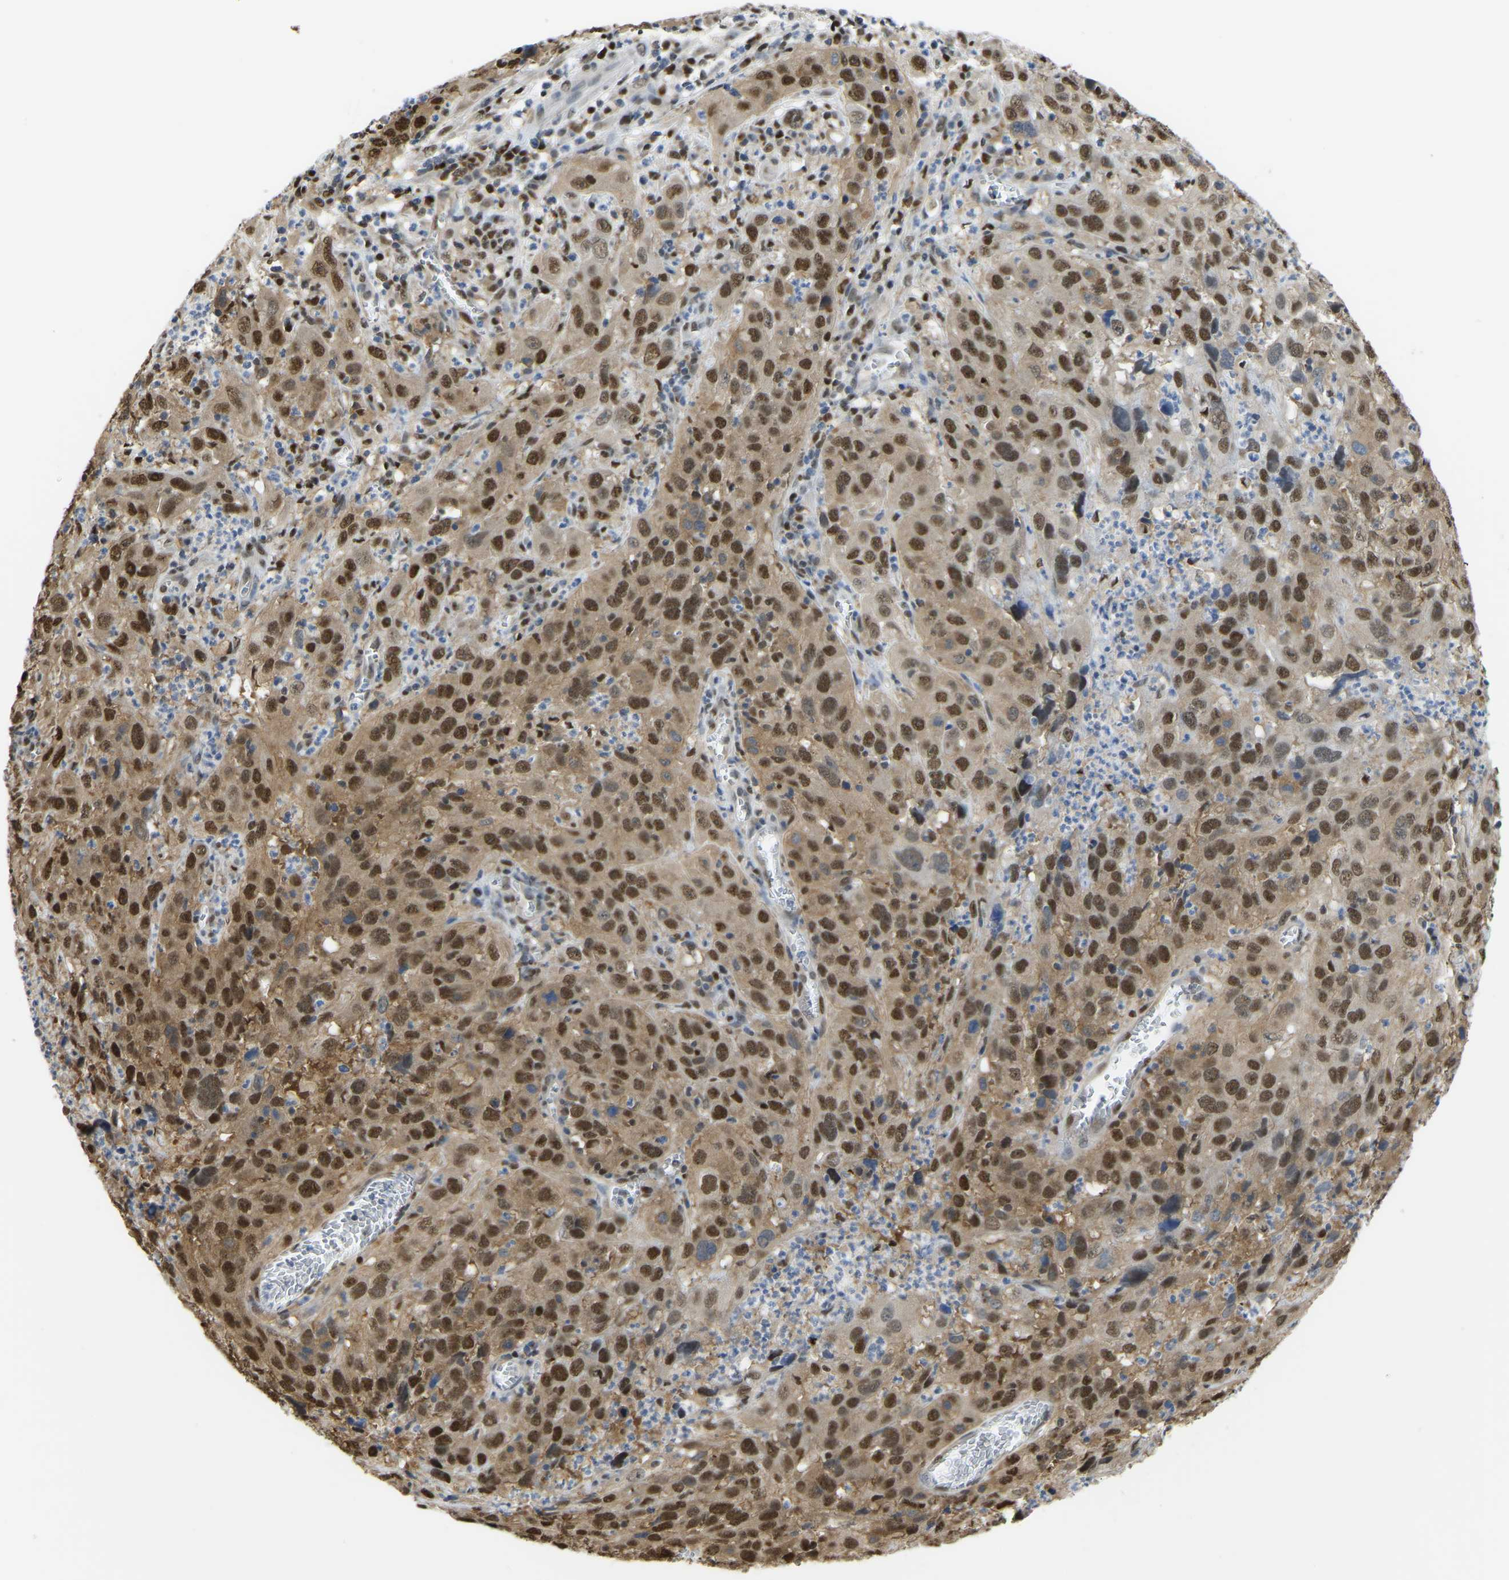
{"staining": {"intensity": "strong", "quantity": ">75%", "location": "cytoplasmic/membranous,nuclear"}, "tissue": "cervical cancer", "cell_type": "Tumor cells", "image_type": "cancer", "snomed": [{"axis": "morphology", "description": "Squamous cell carcinoma, NOS"}, {"axis": "topography", "description": "Cervix"}], "caption": "Brown immunohistochemical staining in human cervical cancer (squamous cell carcinoma) demonstrates strong cytoplasmic/membranous and nuclear staining in about >75% of tumor cells.", "gene": "KLRG2", "patient": {"sex": "female", "age": 32}}